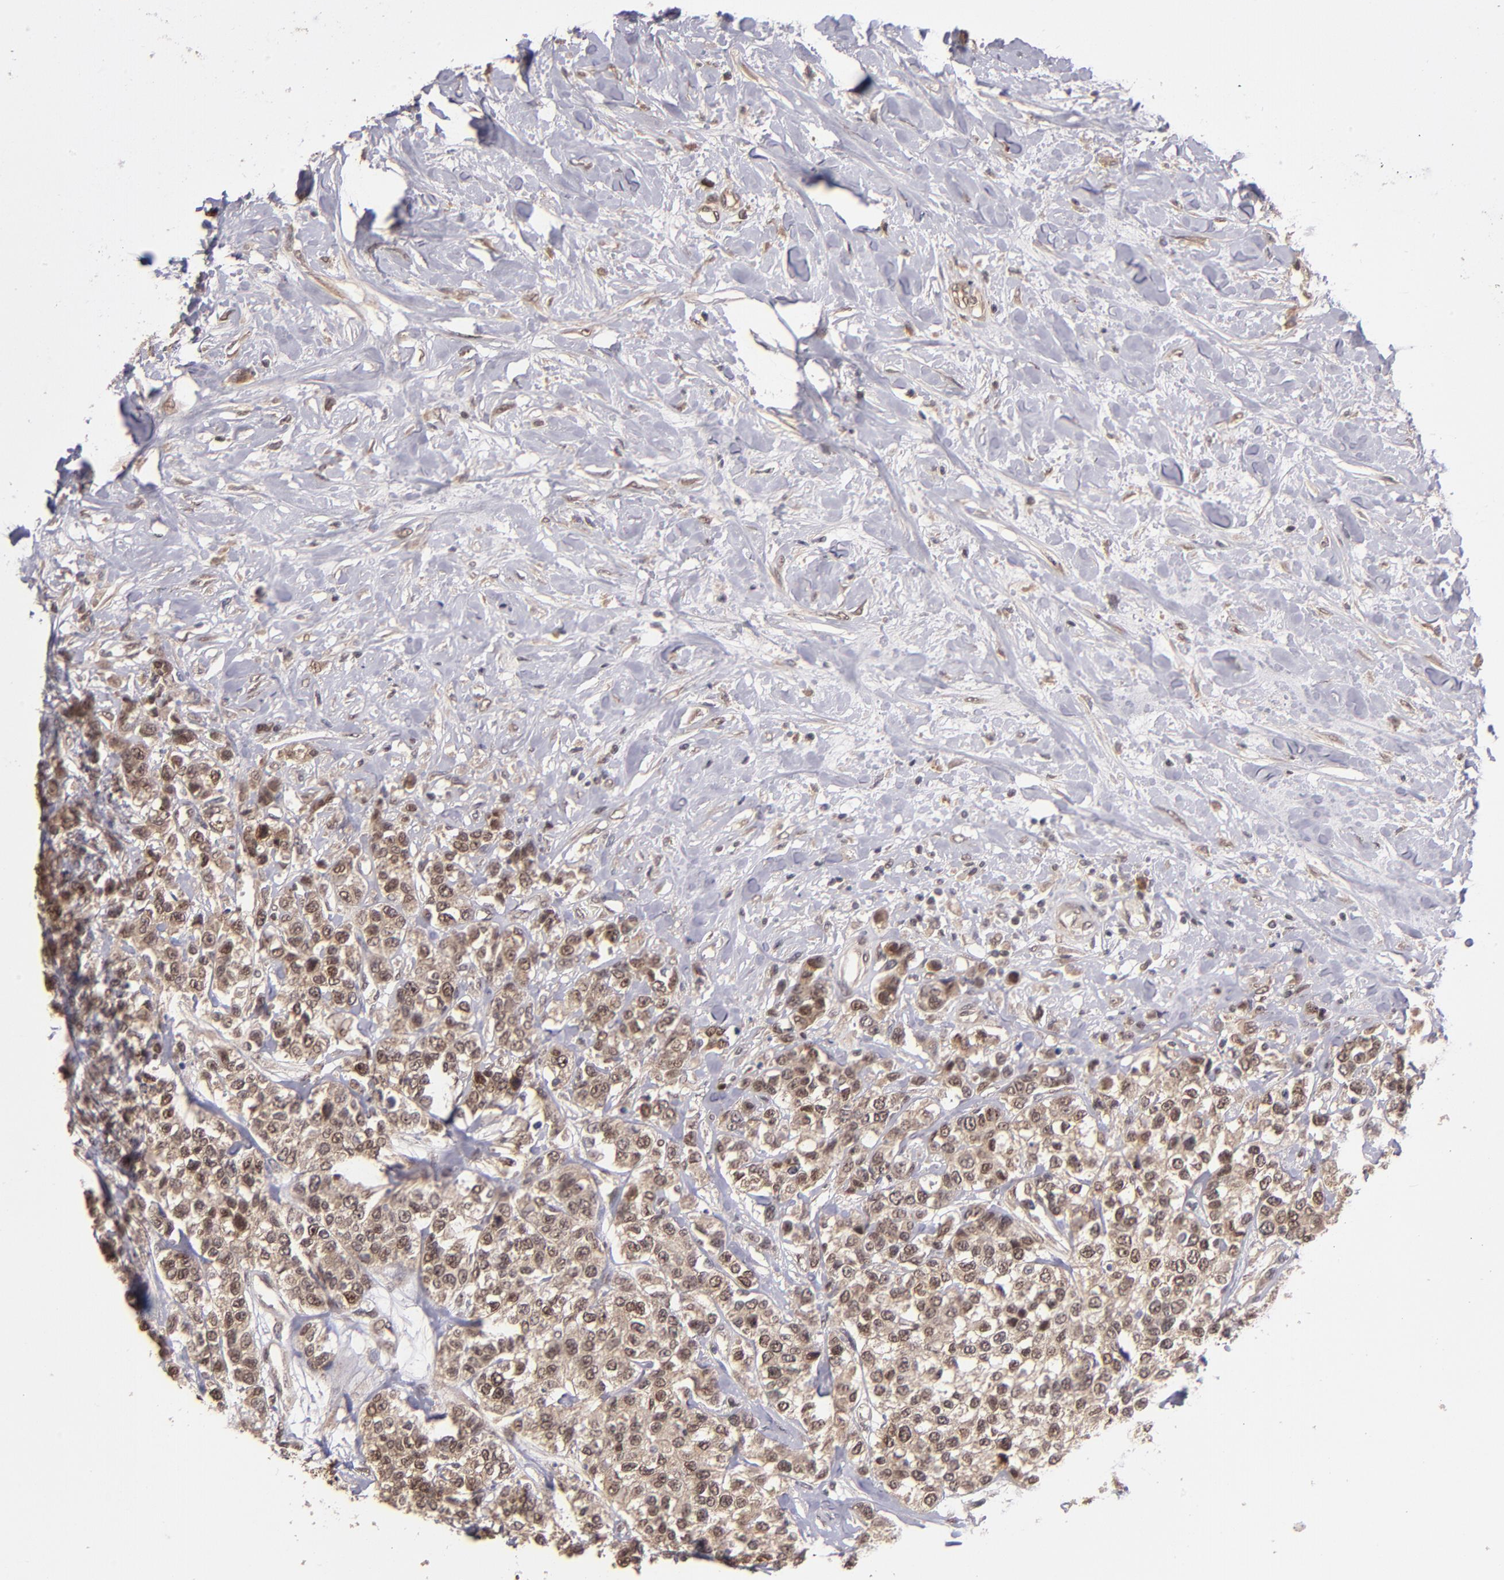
{"staining": {"intensity": "moderate", "quantity": ">75%", "location": "cytoplasmic/membranous,nuclear"}, "tissue": "breast cancer", "cell_type": "Tumor cells", "image_type": "cancer", "snomed": [{"axis": "morphology", "description": "Duct carcinoma"}, {"axis": "topography", "description": "Breast"}], "caption": "A histopathology image showing moderate cytoplasmic/membranous and nuclear expression in about >75% of tumor cells in breast cancer, as visualized by brown immunohistochemical staining.", "gene": "ABHD12B", "patient": {"sex": "female", "age": 51}}